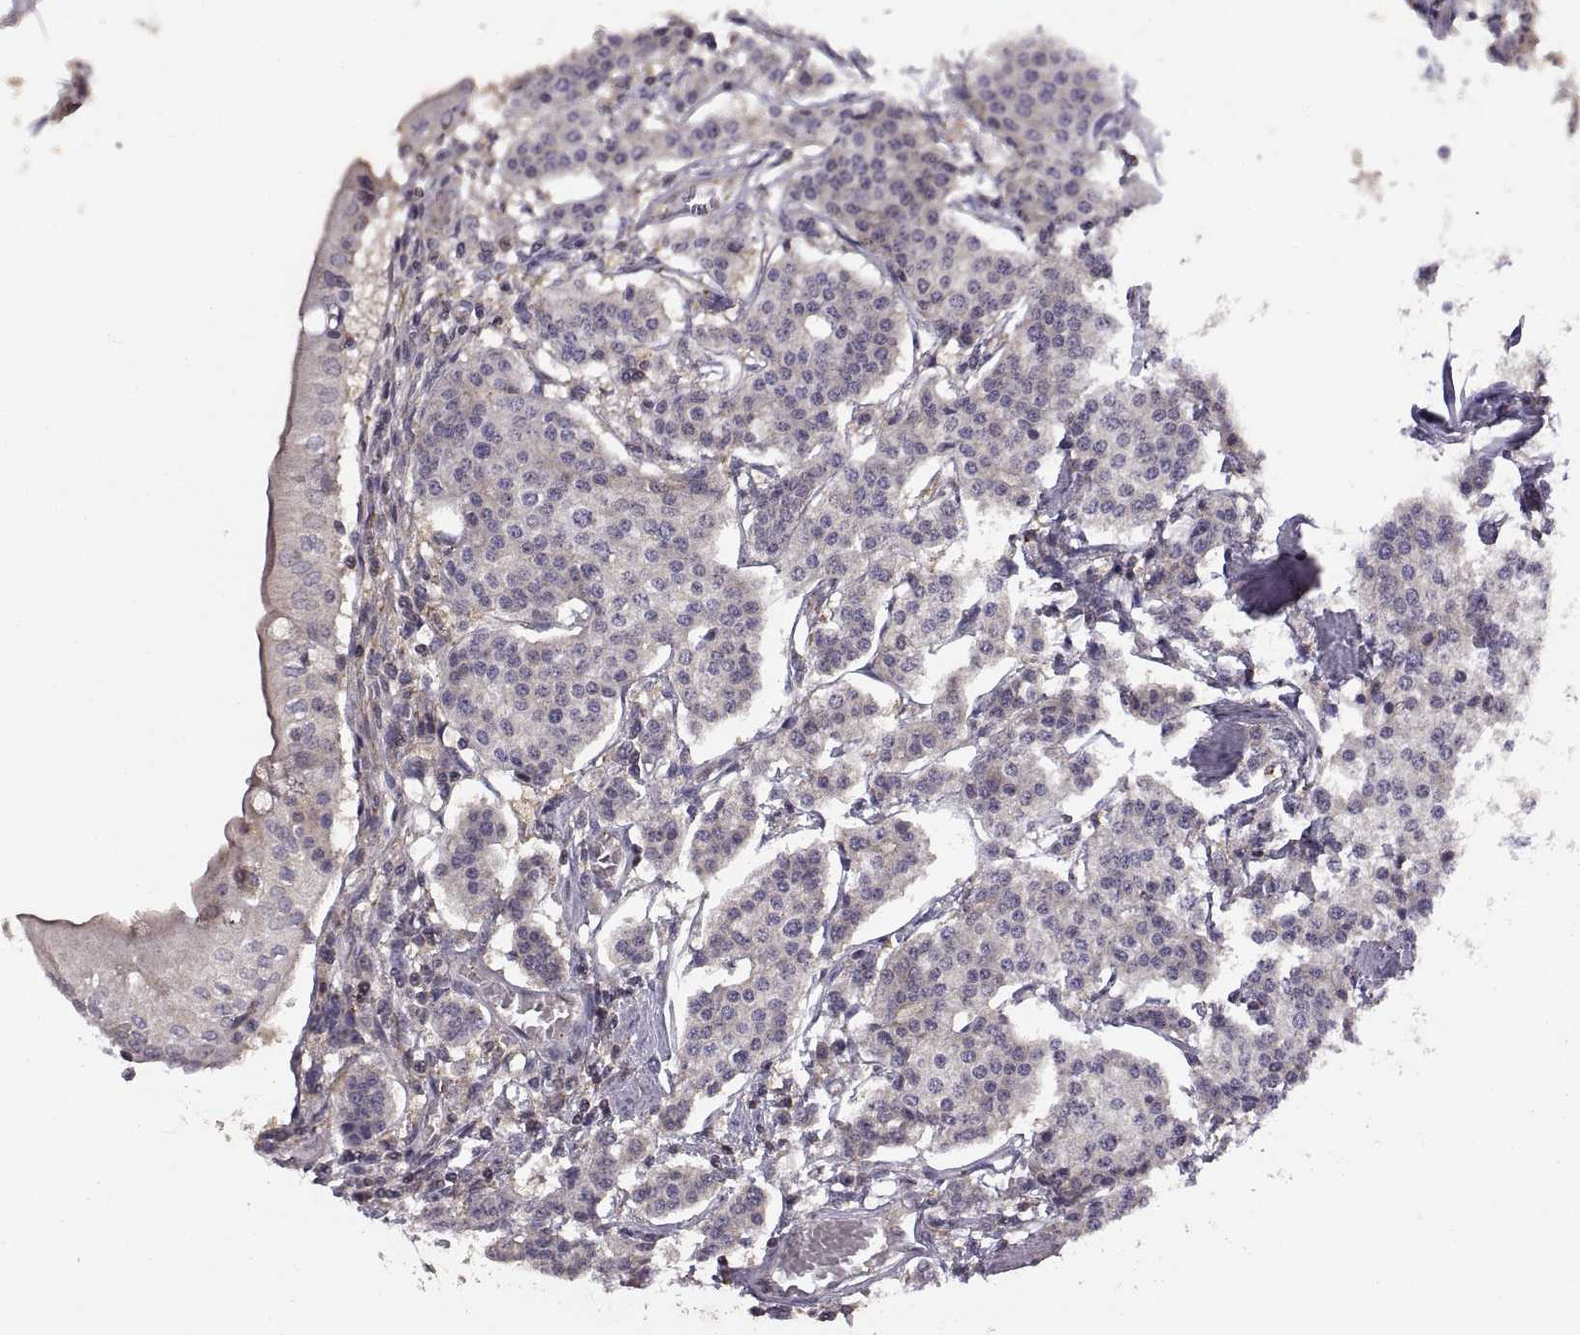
{"staining": {"intensity": "negative", "quantity": "none", "location": "none"}, "tissue": "carcinoid", "cell_type": "Tumor cells", "image_type": "cancer", "snomed": [{"axis": "morphology", "description": "Carcinoid, malignant, NOS"}, {"axis": "topography", "description": "Small intestine"}], "caption": "Immunohistochemical staining of carcinoid displays no significant staining in tumor cells.", "gene": "NMNAT2", "patient": {"sex": "female", "age": 65}}